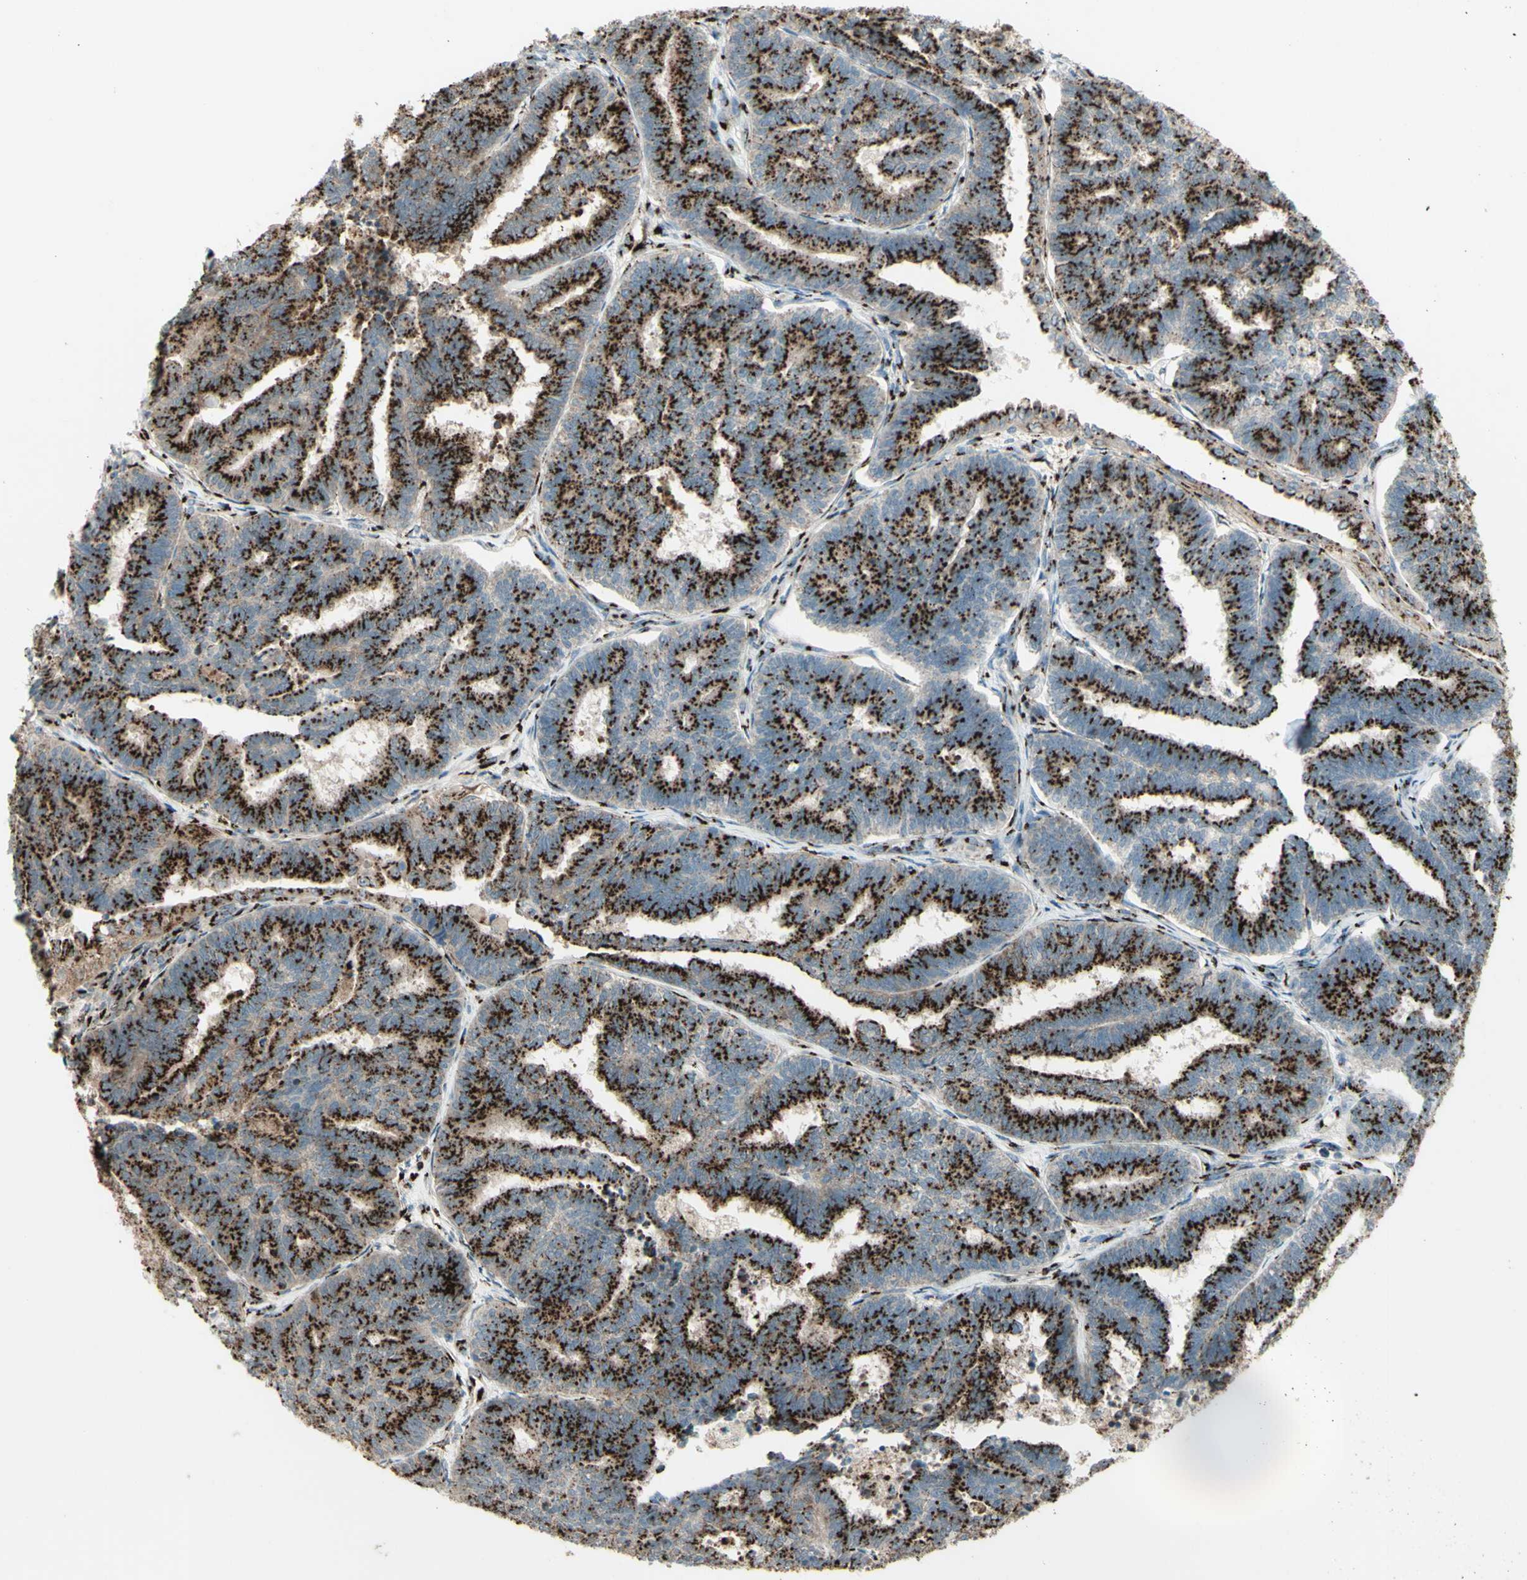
{"staining": {"intensity": "strong", "quantity": ">75%", "location": "cytoplasmic/membranous"}, "tissue": "endometrial cancer", "cell_type": "Tumor cells", "image_type": "cancer", "snomed": [{"axis": "morphology", "description": "Adenocarcinoma, NOS"}, {"axis": "topography", "description": "Endometrium"}], "caption": "About >75% of tumor cells in human endometrial adenocarcinoma exhibit strong cytoplasmic/membranous protein positivity as visualized by brown immunohistochemical staining.", "gene": "BPNT2", "patient": {"sex": "female", "age": 70}}